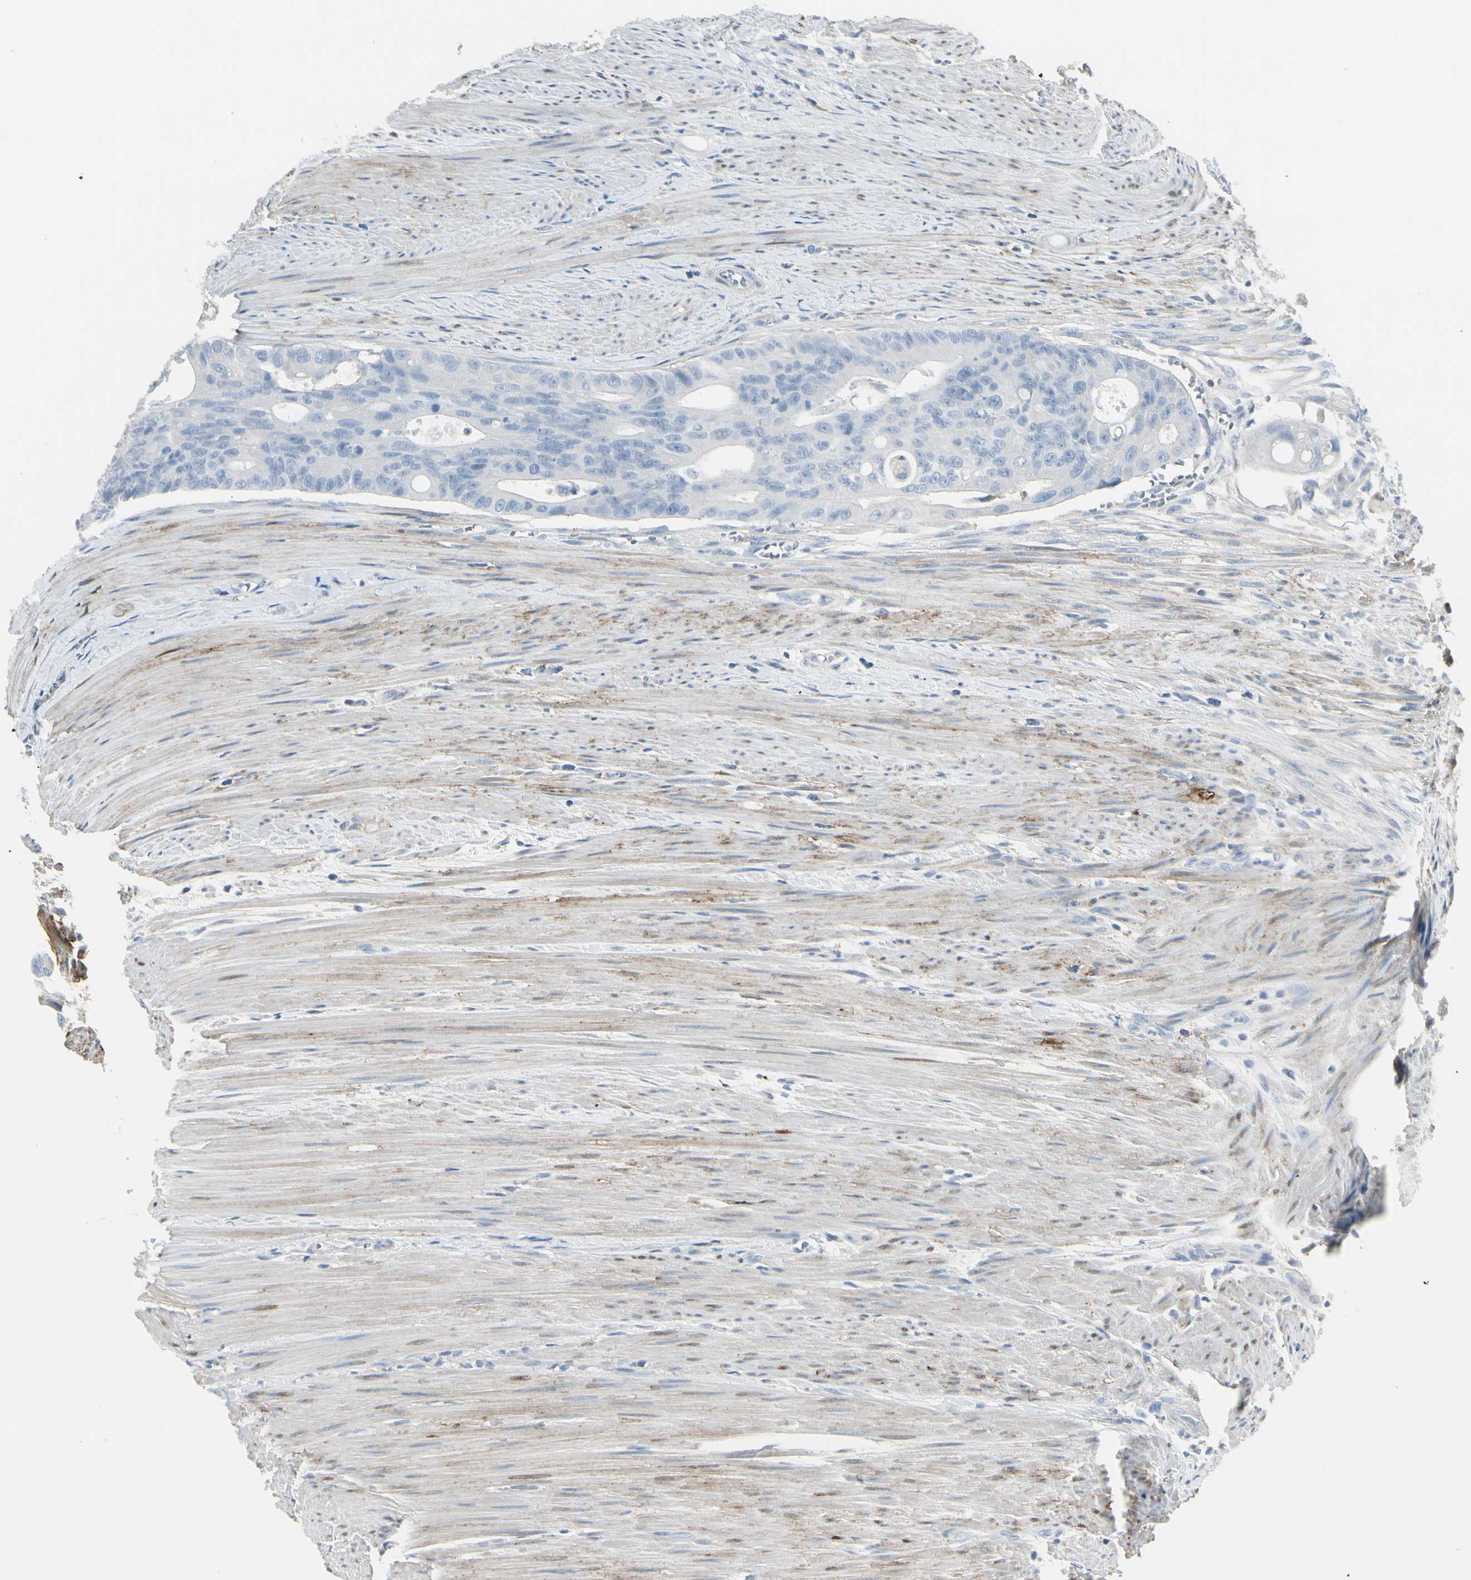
{"staining": {"intensity": "negative", "quantity": "none", "location": "none"}, "tissue": "colorectal cancer", "cell_type": "Tumor cells", "image_type": "cancer", "snomed": [{"axis": "morphology", "description": "Adenocarcinoma, NOS"}, {"axis": "topography", "description": "Colon"}], "caption": "This is an immunohistochemistry photomicrograph of human colorectal cancer. There is no staining in tumor cells.", "gene": "CACNA2D1", "patient": {"sex": "female", "age": 57}}